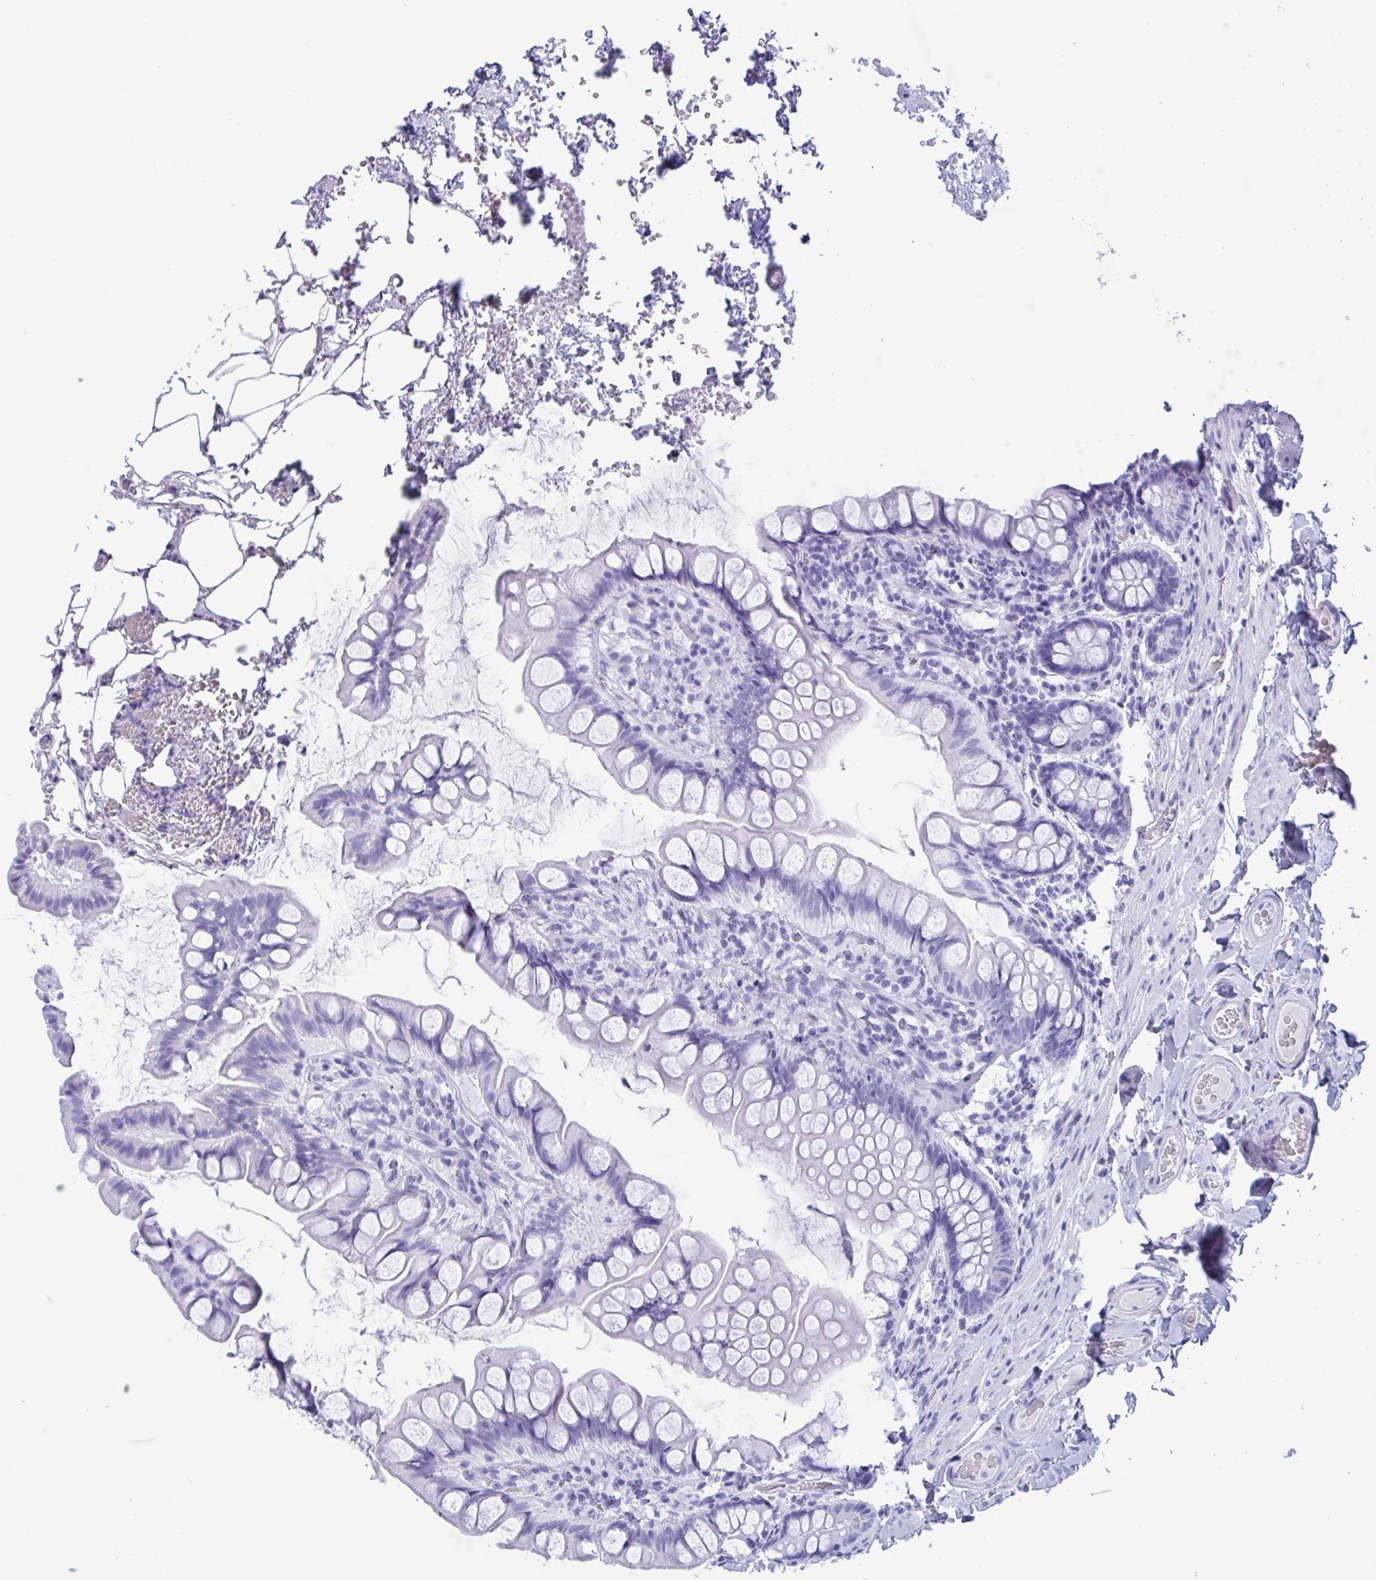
{"staining": {"intensity": "negative", "quantity": "none", "location": "none"}, "tissue": "small intestine", "cell_type": "Glandular cells", "image_type": "normal", "snomed": [{"axis": "morphology", "description": "Normal tissue, NOS"}, {"axis": "topography", "description": "Small intestine"}], "caption": "A micrograph of small intestine stained for a protein reveals no brown staining in glandular cells. (Immunohistochemistry, brightfield microscopy, high magnification).", "gene": "ZNF850", "patient": {"sex": "male", "age": 70}}